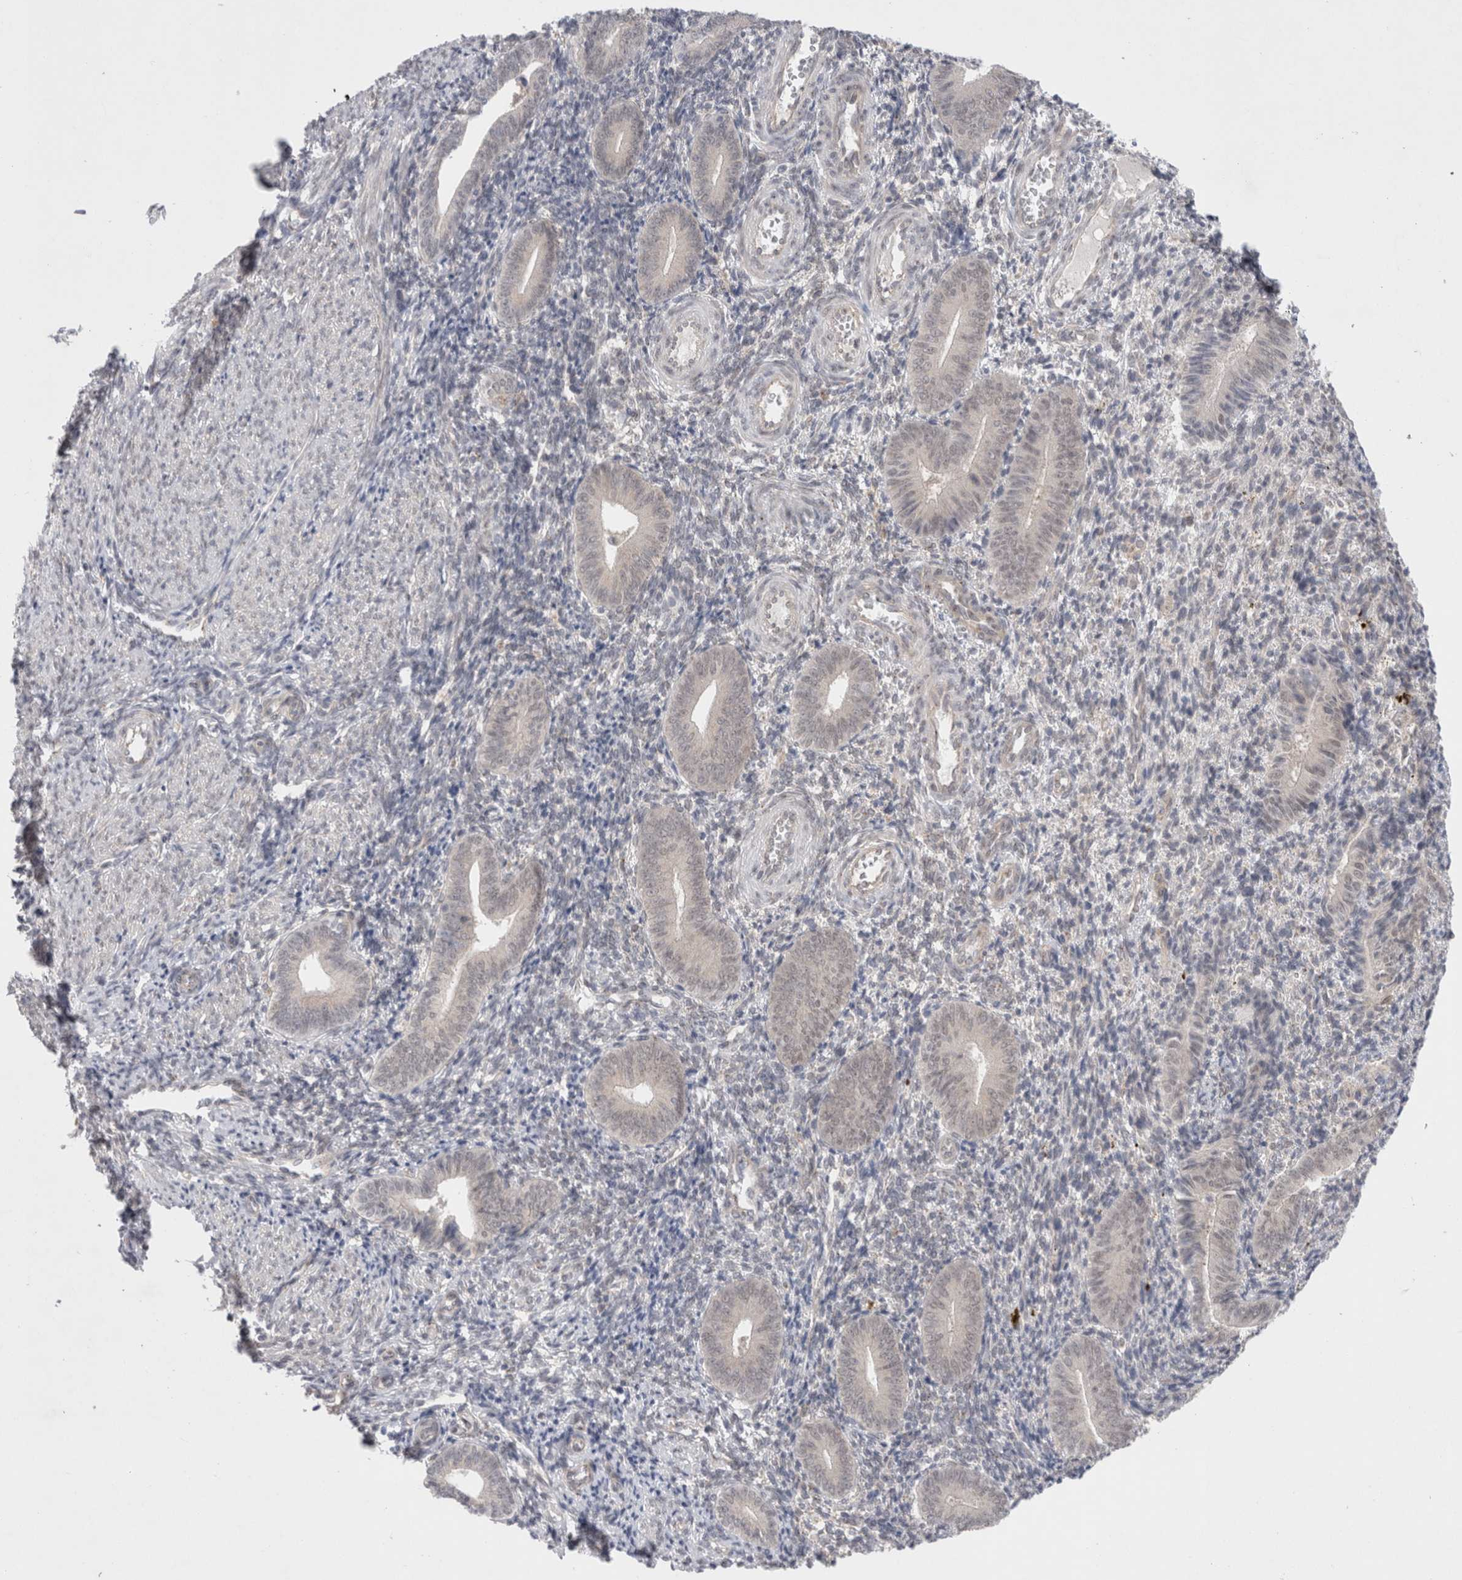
{"staining": {"intensity": "negative", "quantity": "none", "location": "none"}, "tissue": "endometrium", "cell_type": "Cells in endometrial stroma", "image_type": "normal", "snomed": [{"axis": "morphology", "description": "Normal tissue, NOS"}, {"axis": "topography", "description": "Uterus"}, {"axis": "topography", "description": "Endometrium"}], "caption": "High power microscopy image of an immunohistochemistry photomicrograph of unremarkable endometrium, revealing no significant staining in cells in endometrial stroma. (Stains: DAB IHC with hematoxylin counter stain, Microscopy: brightfield microscopy at high magnification).", "gene": "BICD2", "patient": {"sex": "female", "age": 33}}